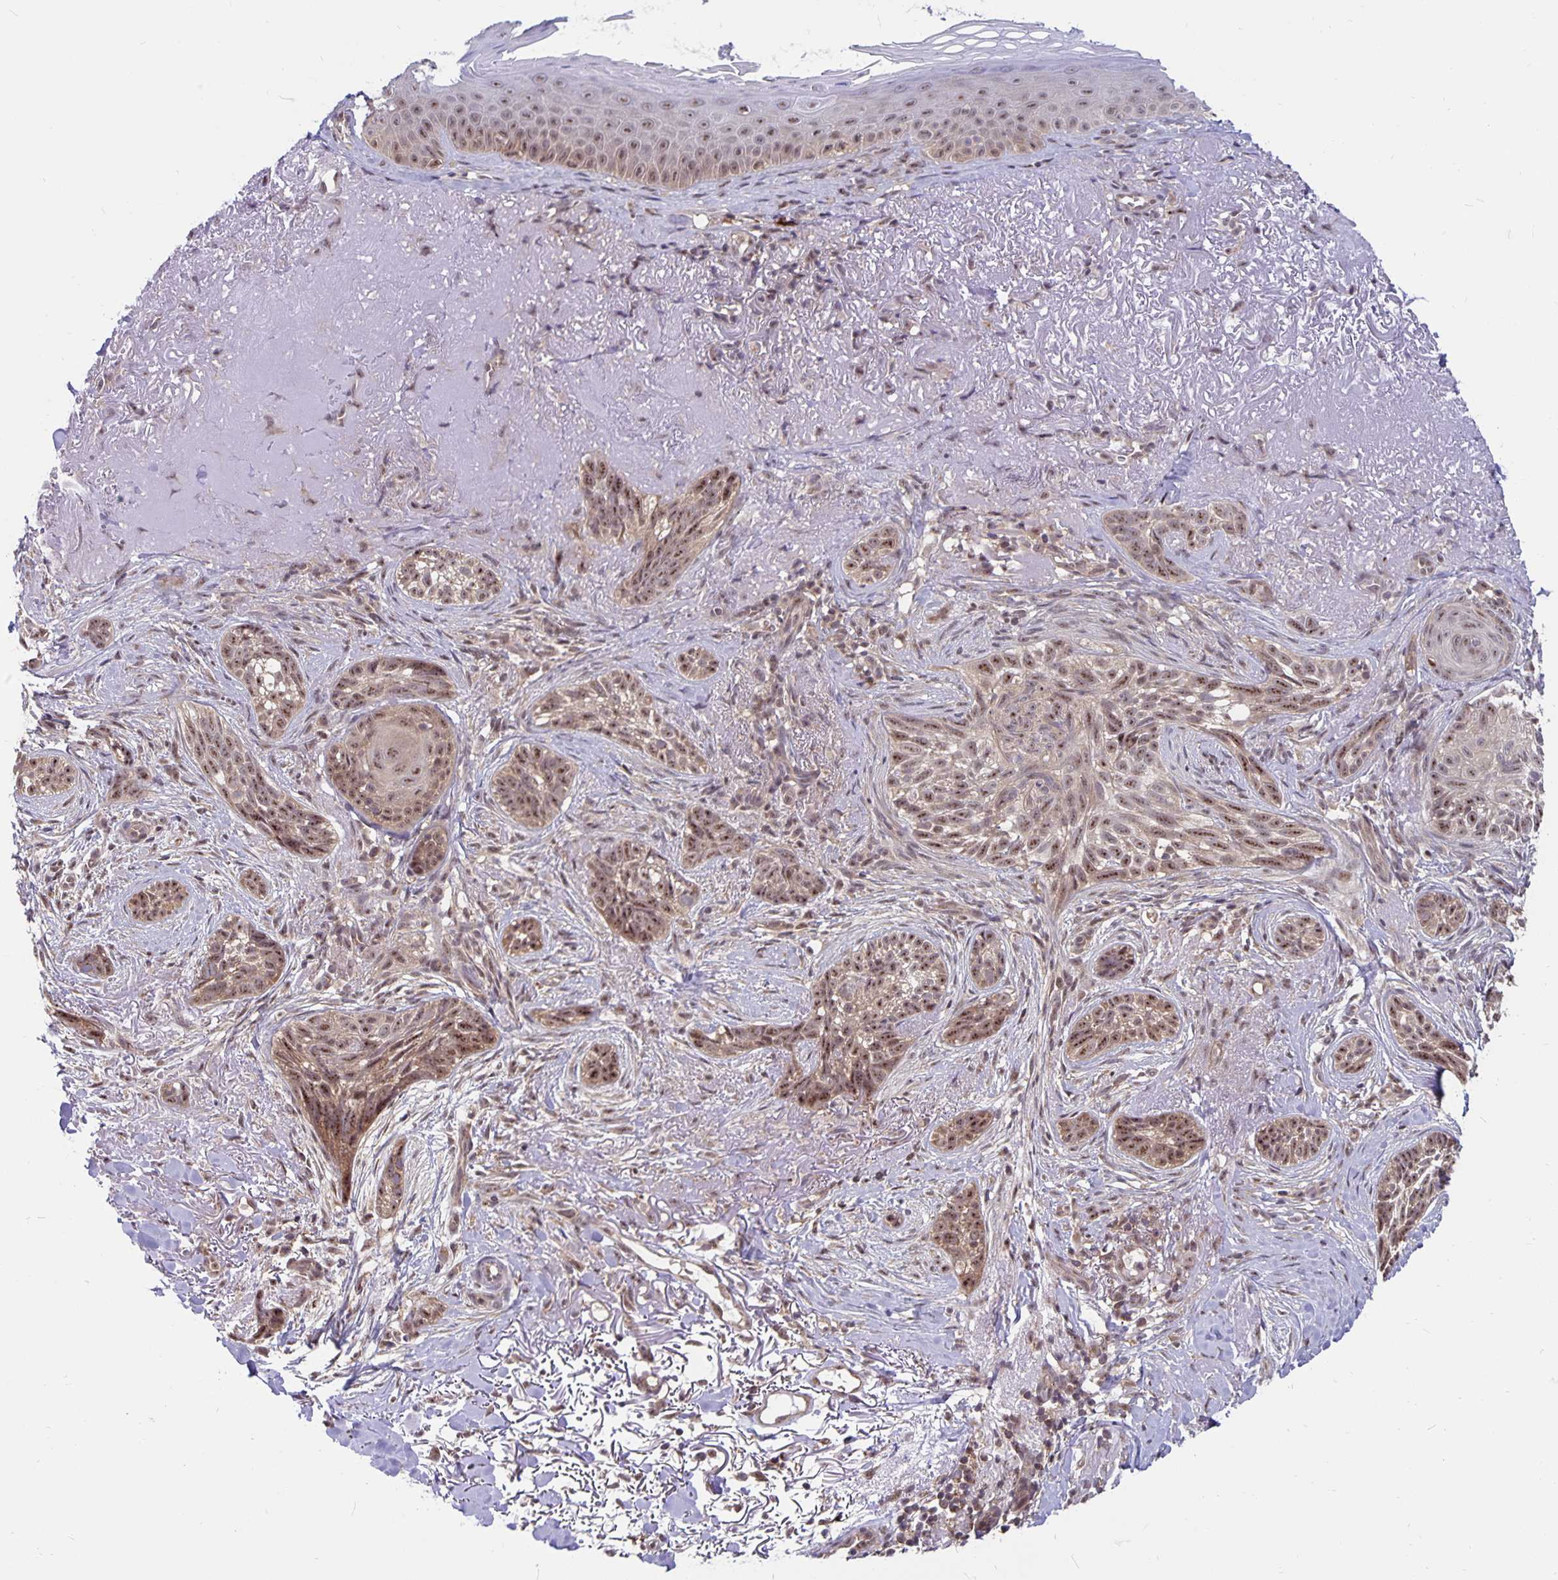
{"staining": {"intensity": "moderate", "quantity": ">75%", "location": "nuclear"}, "tissue": "skin cancer", "cell_type": "Tumor cells", "image_type": "cancer", "snomed": [{"axis": "morphology", "description": "Basal cell carcinoma"}, {"axis": "morphology", "description": "BCC, high aggressive"}, {"axis": "topography", "description": "Skin"}], "caption": "Brown immunohistochemical staining in skin cancer (bcc,  high aggressive) shows moderate nuclear positivity in approximately >75% of tumor cells.", "gene": "EXOC6B", "patient": {"sex": "female", "age": 86}}